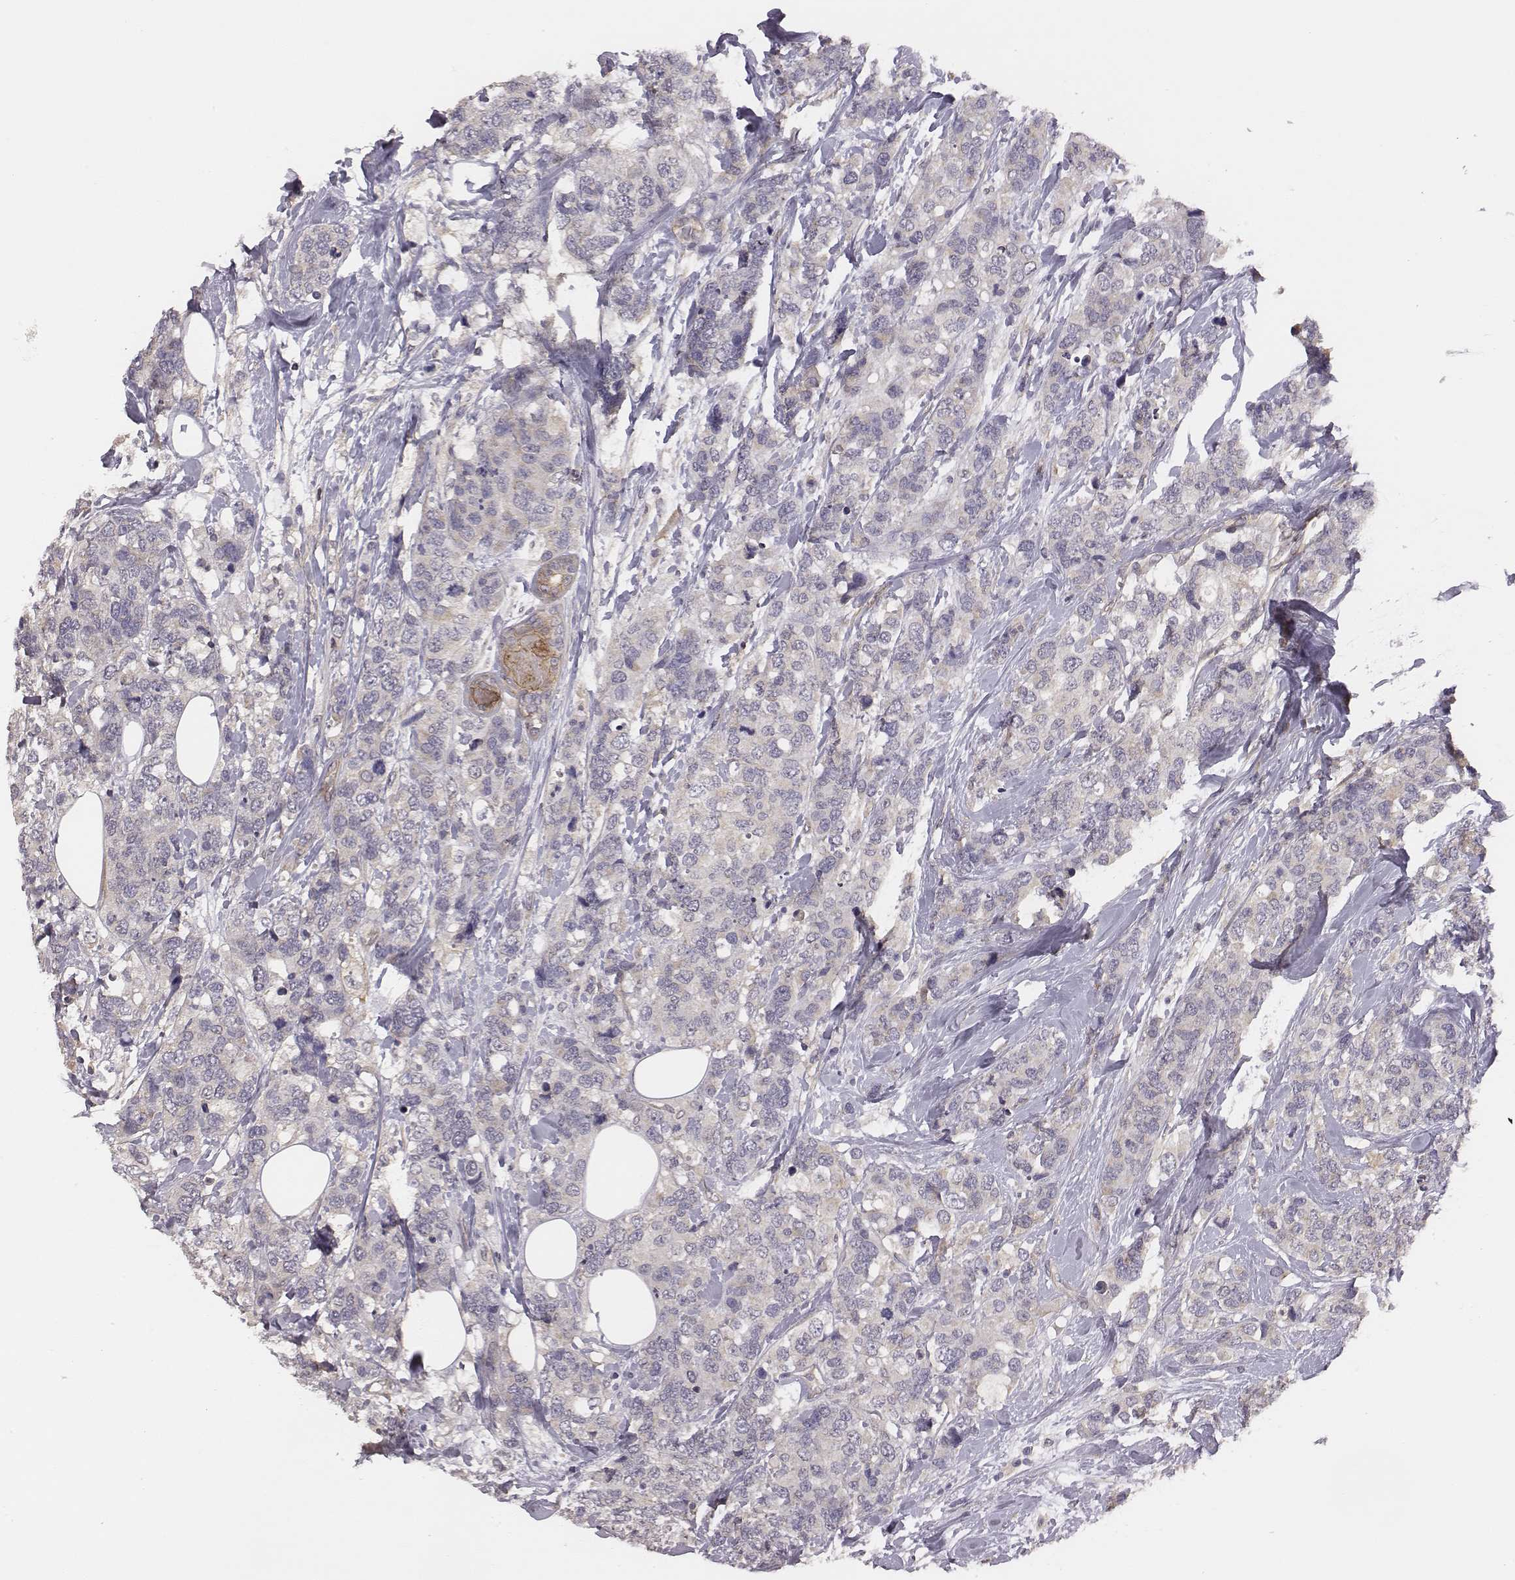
{"staining": {"intensity": "negative", "quantity": "none", "location": "none"}, "tissue": "breast cancer", "cell_type": "Tumor cells", "image_type": "cancer", "snomed": [{"axis": "morphology", "description": "Lobular carcinoma"}, {"axis": "topography", "description": "Breast"}], "caption": "This is an IHC micrograph of breast cancer (lobular carcinoma). There is no expression in tumor cells.", "gene": "SCARF1", "patient": {"sex": "female", "age": 59}}